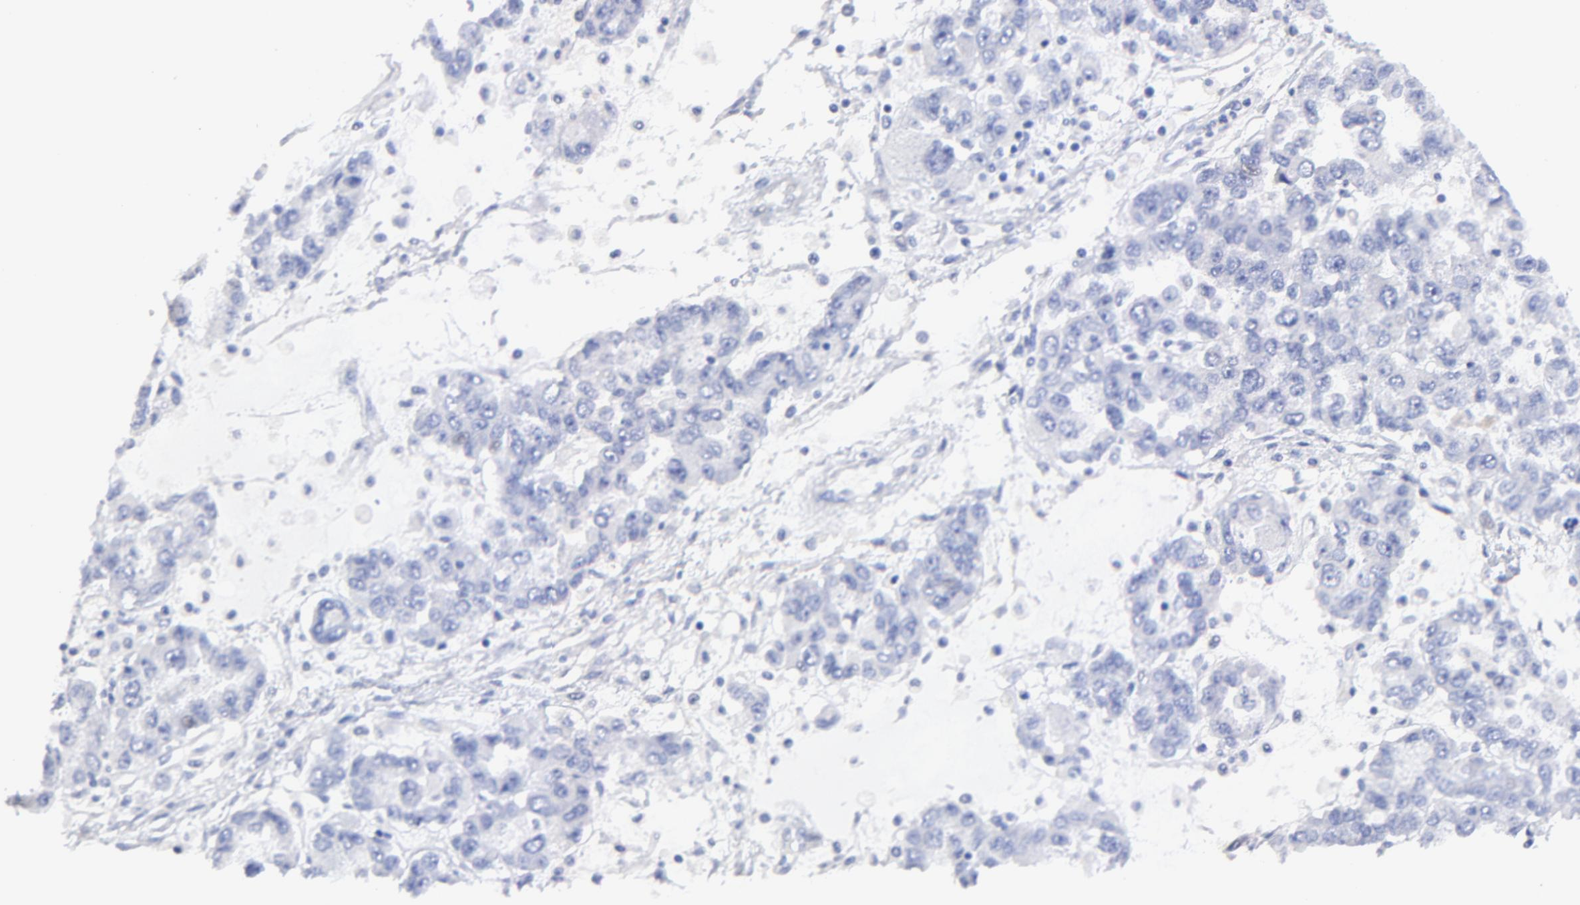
{"staining": {"intensity": "negative", "quantity": "none", "location": "none"}, "tissue": "ovarian cancer", "cell_type": "Tumor cells", "image_type": "cancer", "snomed": [{"axis": "morphology", "description": "Cystadenocarcinoma, serous, NOS"}, {"axis": "topography", "description": "Ovary"}], "caption": "Histopathology image shows no significant protein staining in tumor cells of ovarian cancer.", "gene": "HORMAD2", "patient": {"sex": "female", "age": 84}}